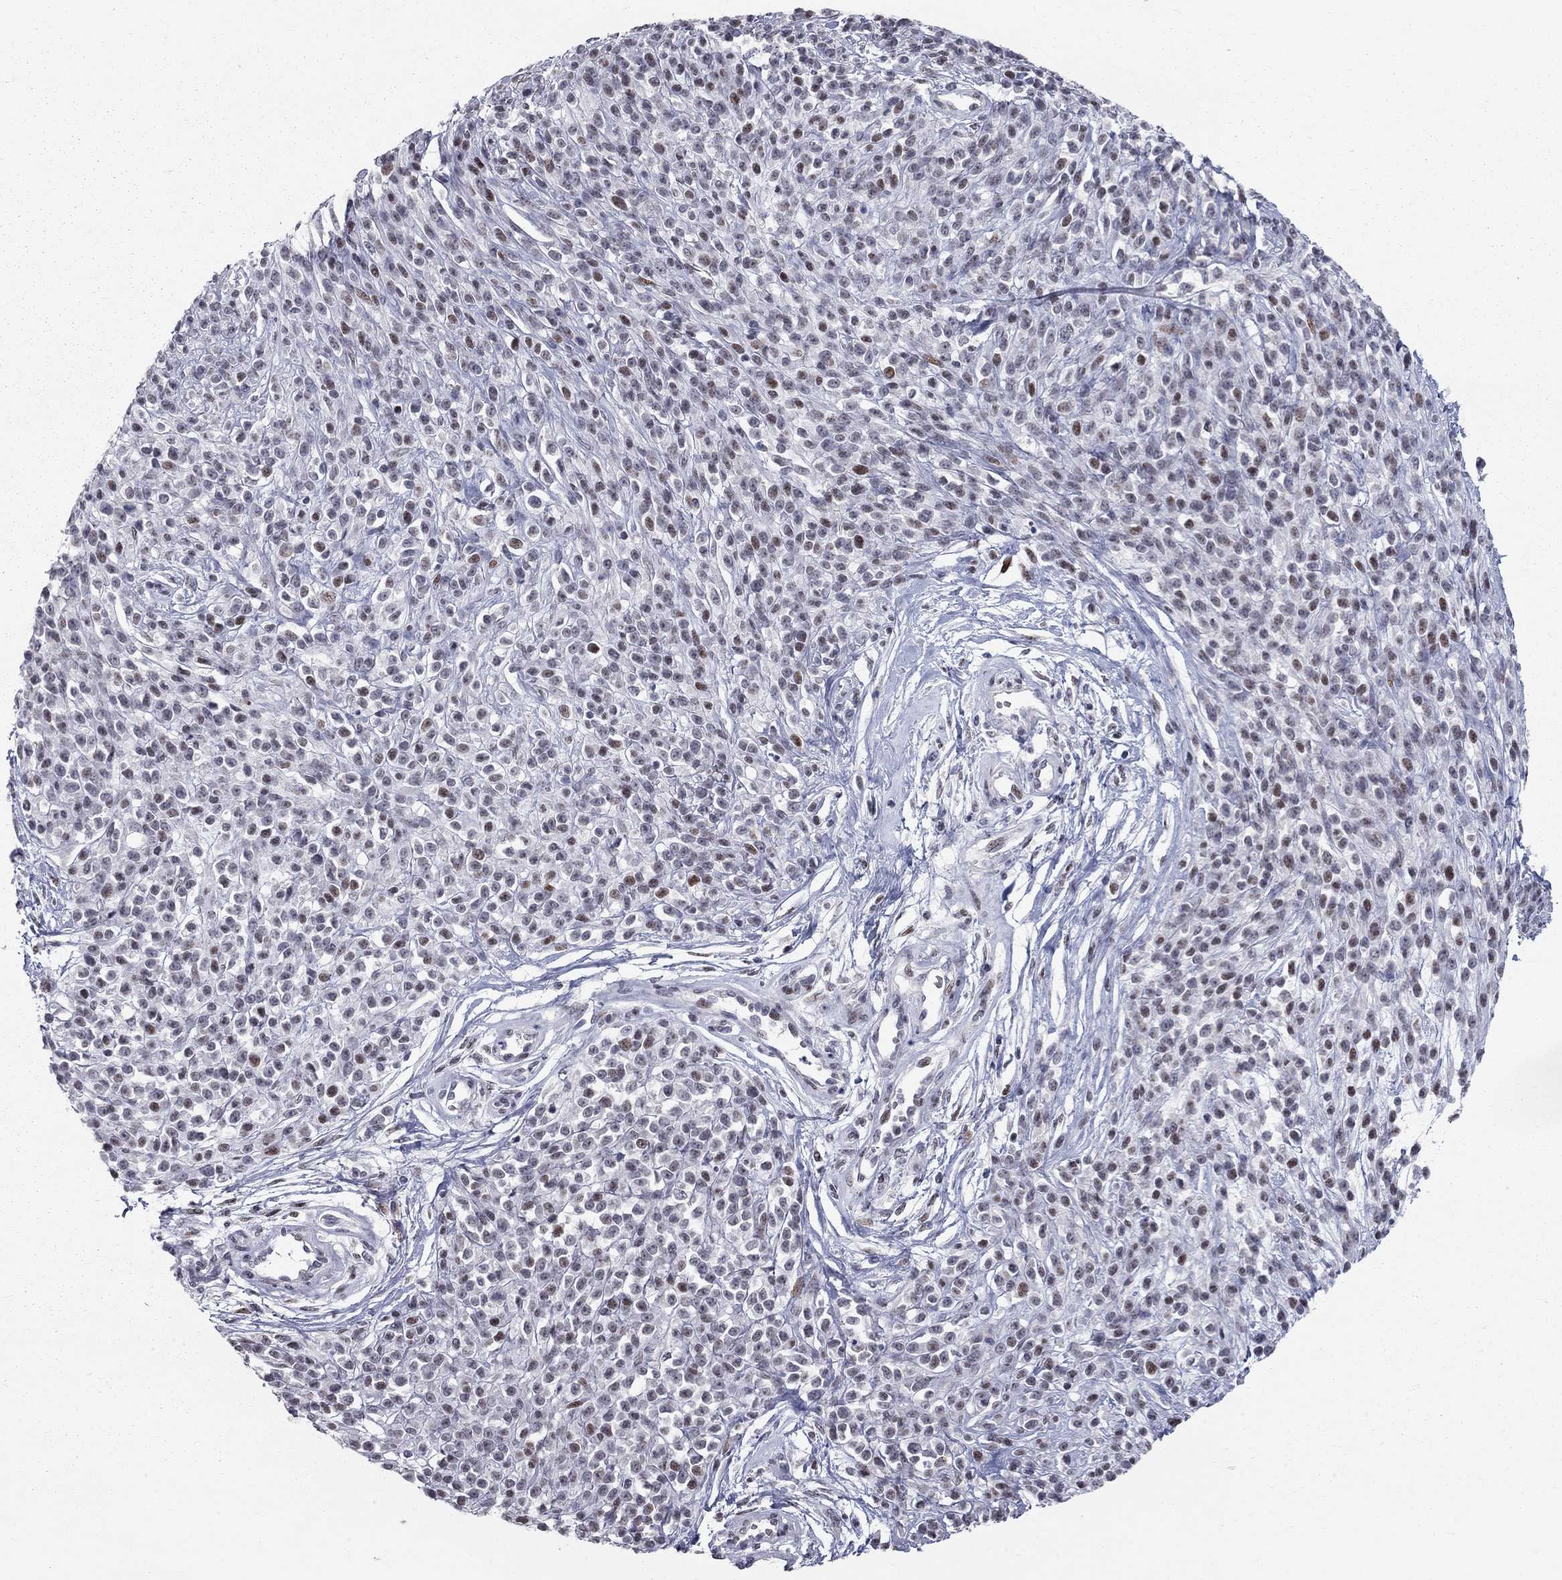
{"staining": {"intensity": "moderate", "quantity": "<25%", "location": "nuclear"}, "tissue": "melanoma", "cell_type": "Tumor cells", "image_type": "cancer", "snomed": [{"axis": "morphology", "description": "Malignant melanoma, NOS"}, {"axis": "topography", "description": "Skin"}, {"axis": "topography", "description": "Skin of trunk"}], "caption": "Tumor cells exhibit low levels of moderate nuclear staining in approximately <25% of cells in human melanoma.", "gene": "HDAC3", "patient": {"sex": "male", "age": 74}}